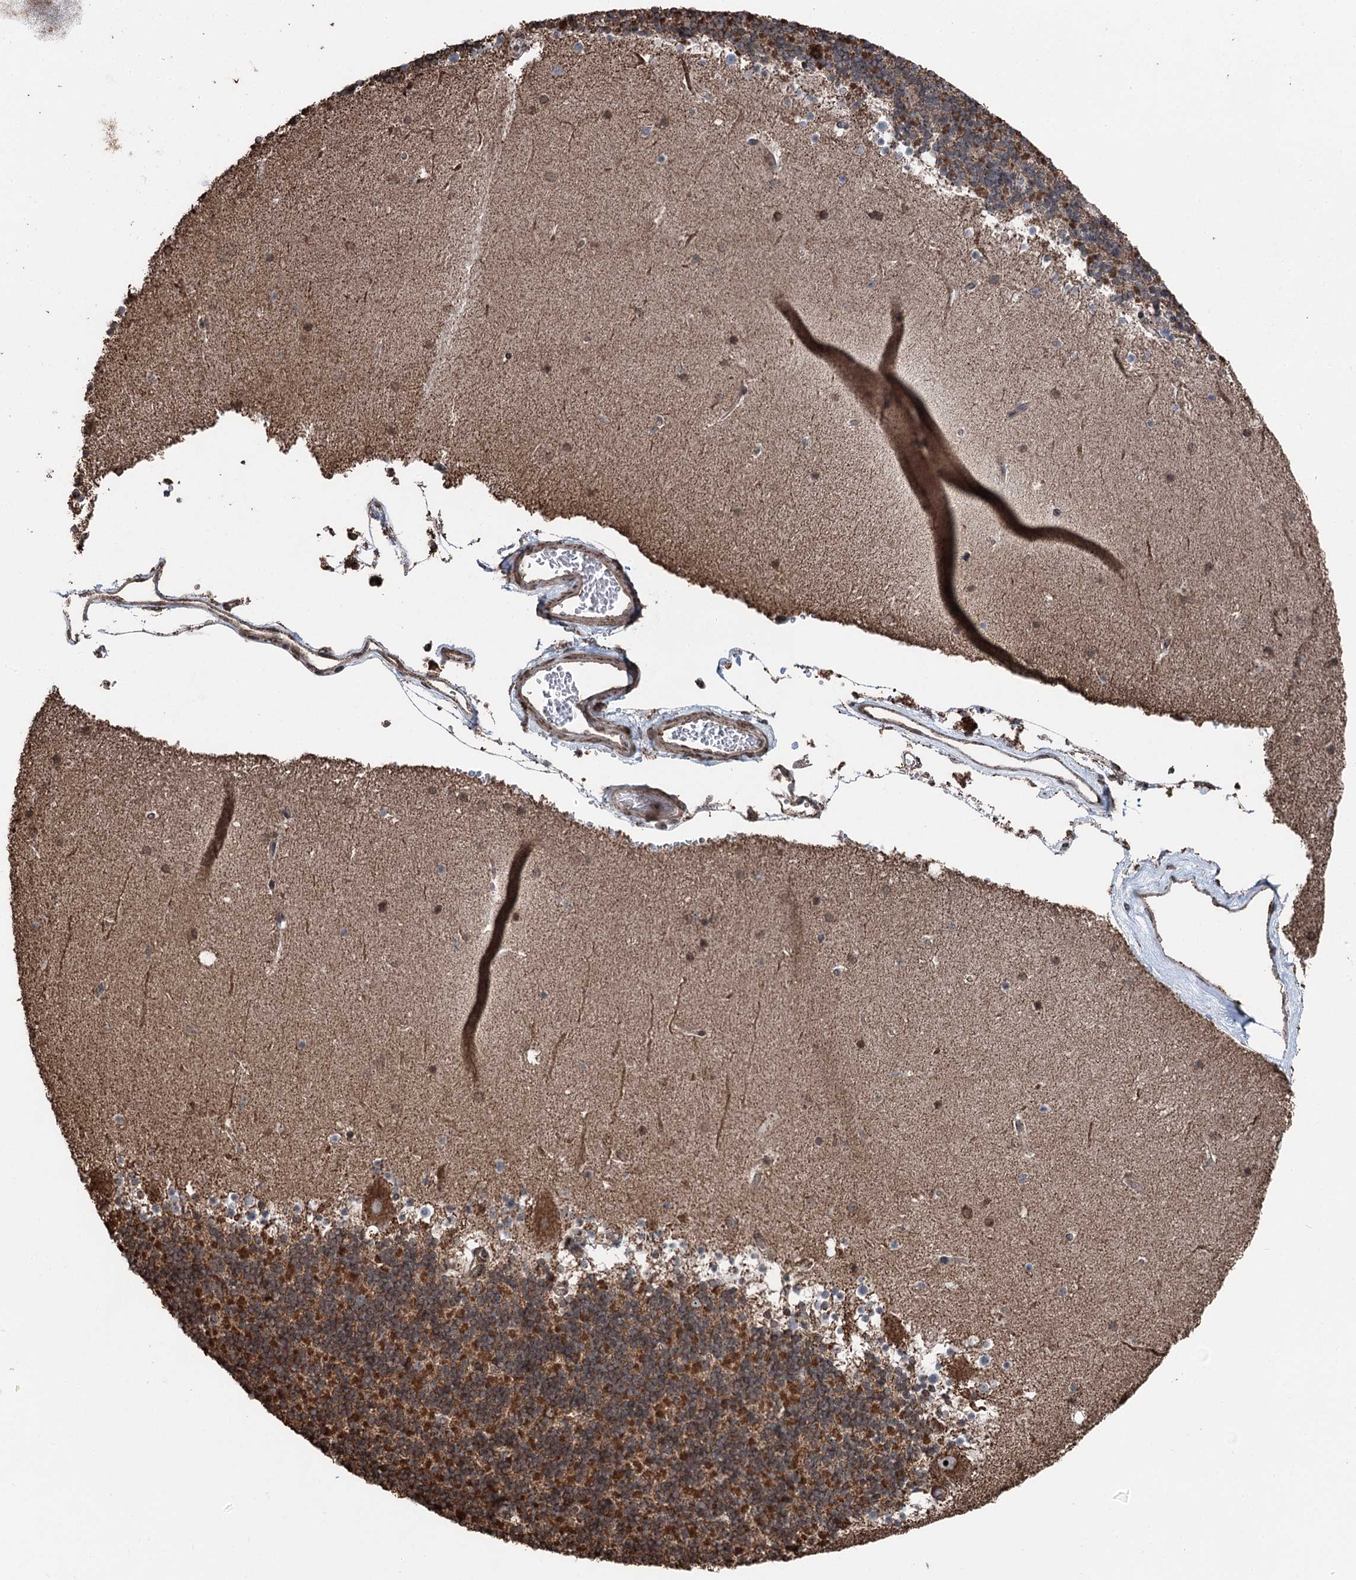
{"staining": {"intensity": "strong", "quantity": "25%-75%", "location": "cytoplasmic/membranous"}, "tissue": "cerebellum", "cell_type": "Cells in granular layer", "image_type": "normal", "snomed": [{"axis": "morphology", "description": "Normal tissue, NOS"}, {"axis": "topography", "description": "Cerebellum"}], "caption": "The photomicrograph displays staining of benign cerebellum, revealing strong cytoplasmic/membranous protein expression (brown color) within cells in granular layer.", "gene": "STEEP1", "patient": {"sex": "male", "age": 57}}